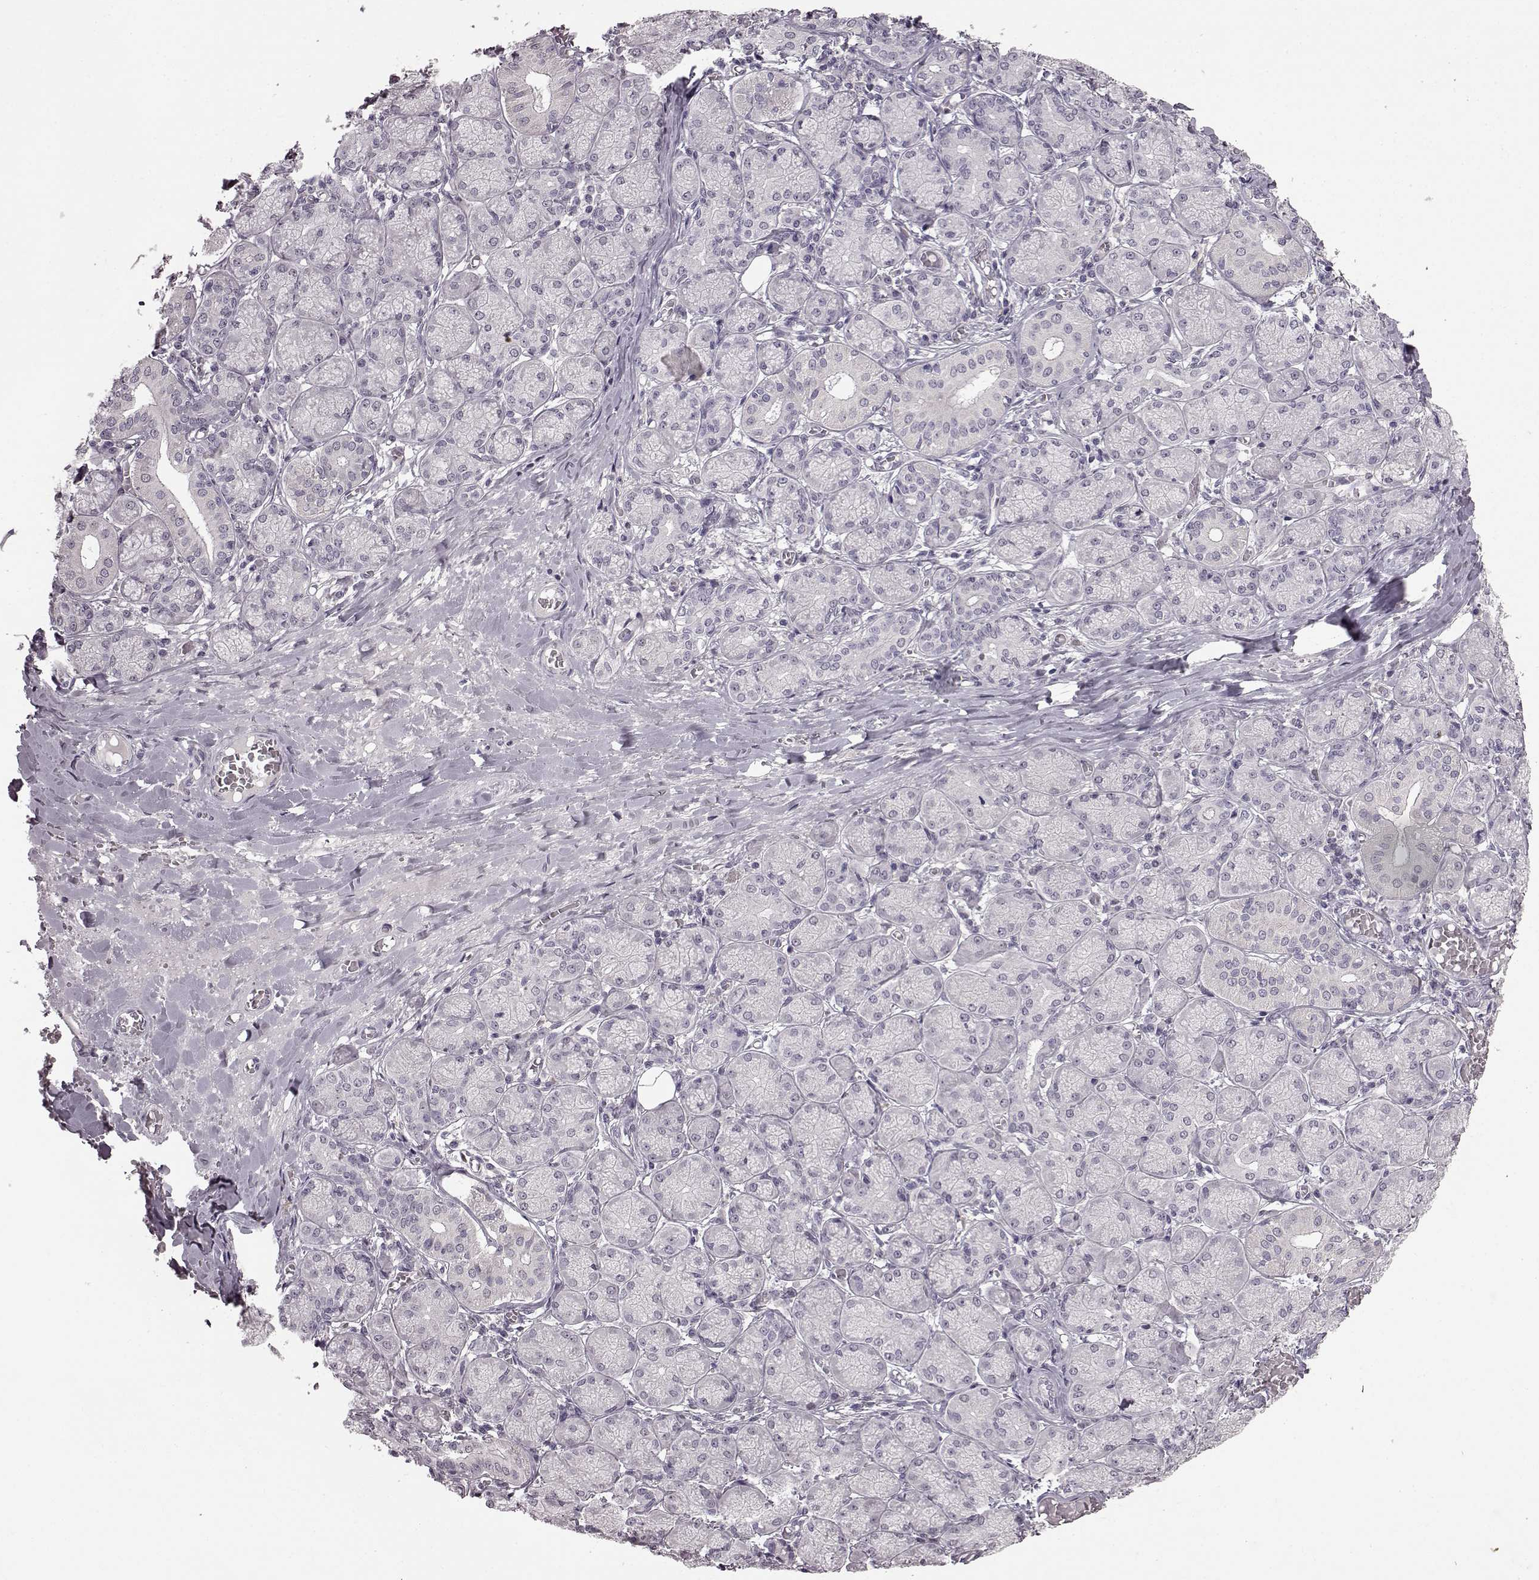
{"staining": {"intensity": "negative", "quantity": "none", "location": "none"}, "tissue": "salivary gland", "cell_type": "Glandular cells", "image_type": "normal", "snomed": [{"axis": "morphology", "description": "Normal tissue, NOS"}, {"axis": "topography", "description": "Salivary gland"}, {"axis": "topography", "description": "Peripheral nerve tissue"}], "caption": "A histopathology image of salivary gland stained for a protein displays no brown staining in glandular cells.", "gene": "LHB", "patient": {"sex": "female", "age": 24}}